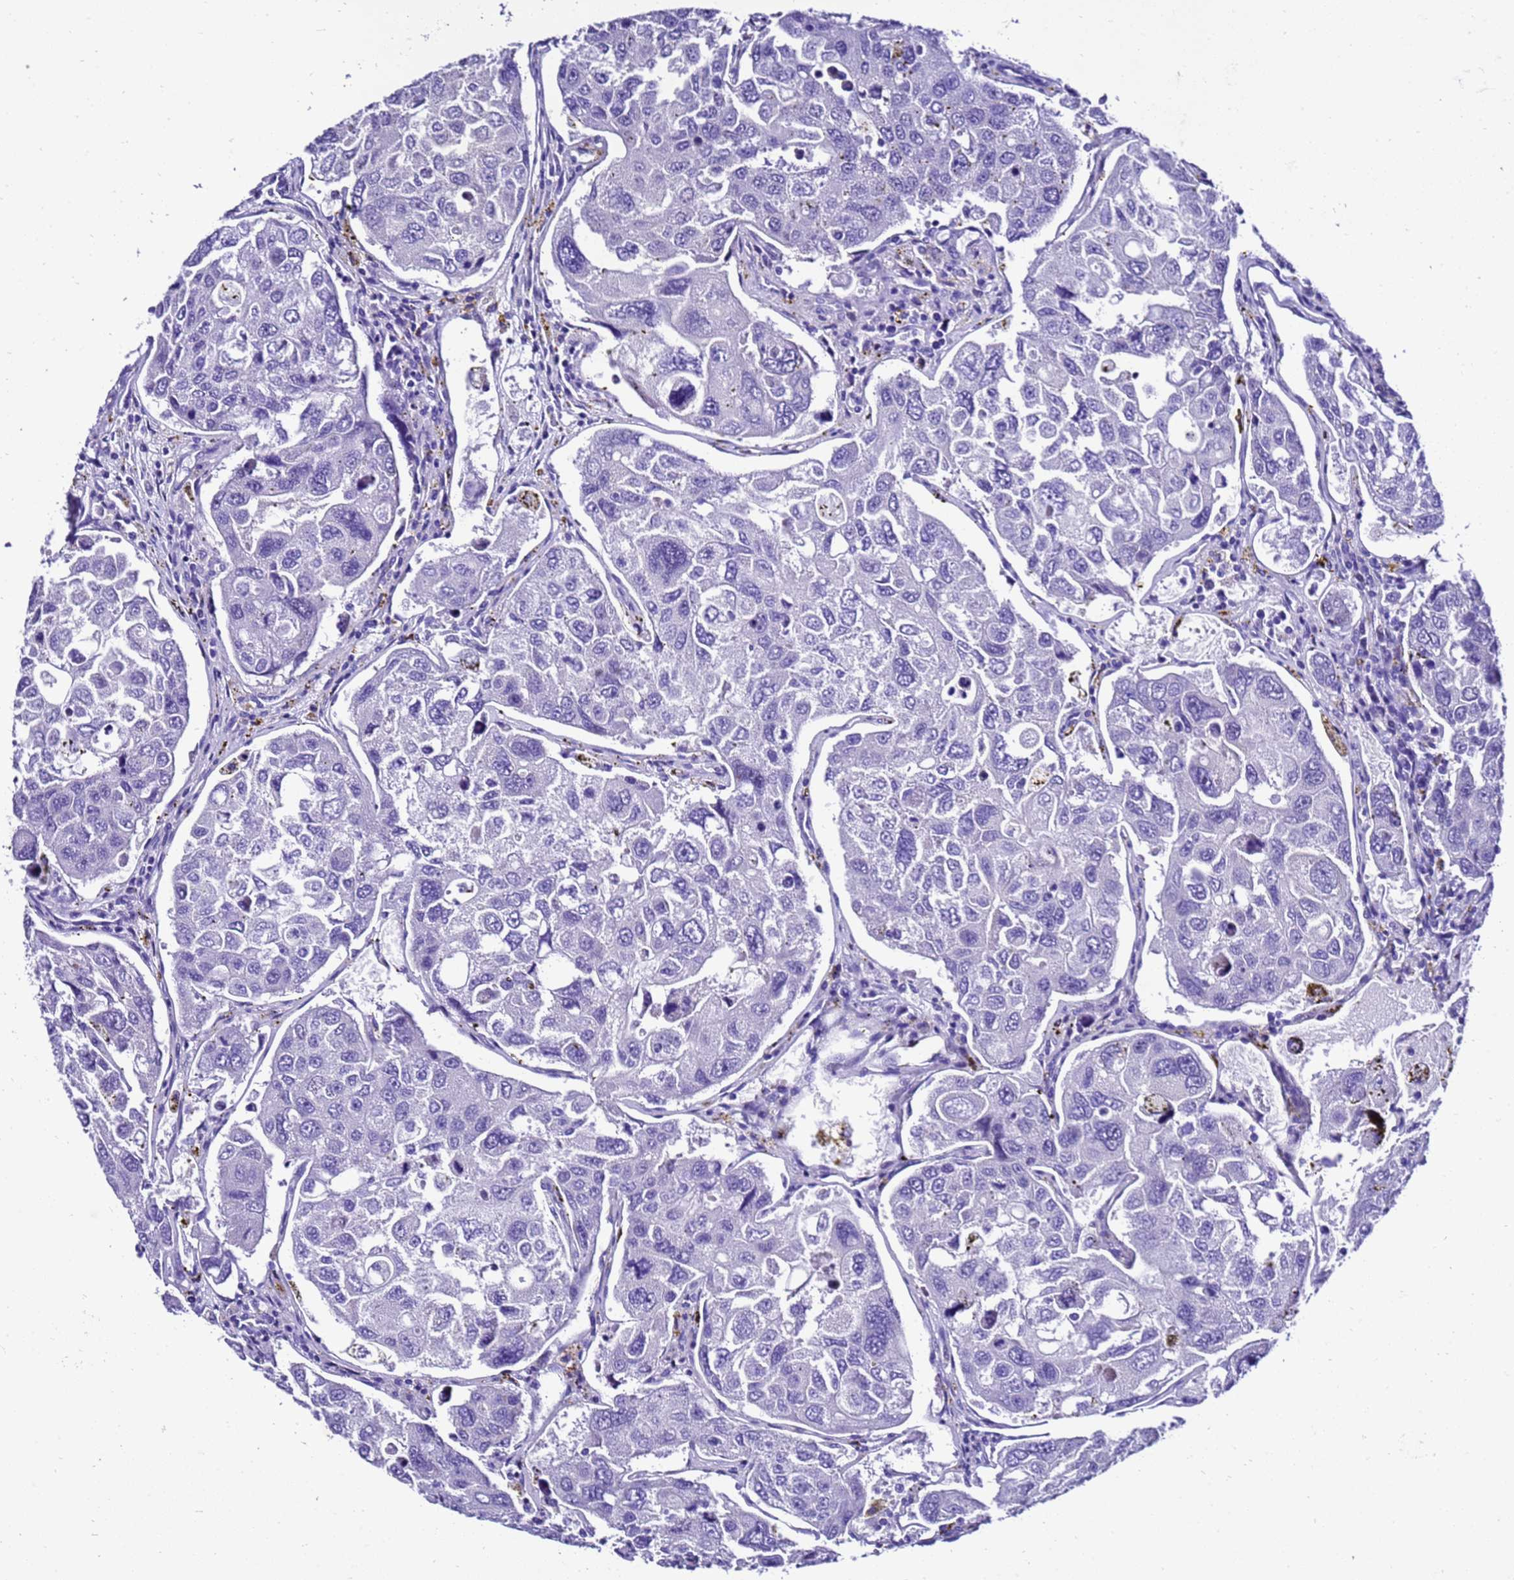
{"staining": {"intensity": "negative", "quantity": "none", "location": "none"}, "tissue": "urothelial cancer", "cell_type": "Tumor cells", "image_type": "cancer", "snomed": [{"axis": "morphology", "description": "Urothelial carcinoma, High grade"}, {"axis": "topography", "description": "Lymph node"}, {"axis": "topography", "description": "Urinary bladder"}], "caption": "Tumor cells are negative for brown protein staining in urothelial carcinoma (high-grade).", "gene": "ZNF417", "patient": {"sex": "male", "age": 51}}